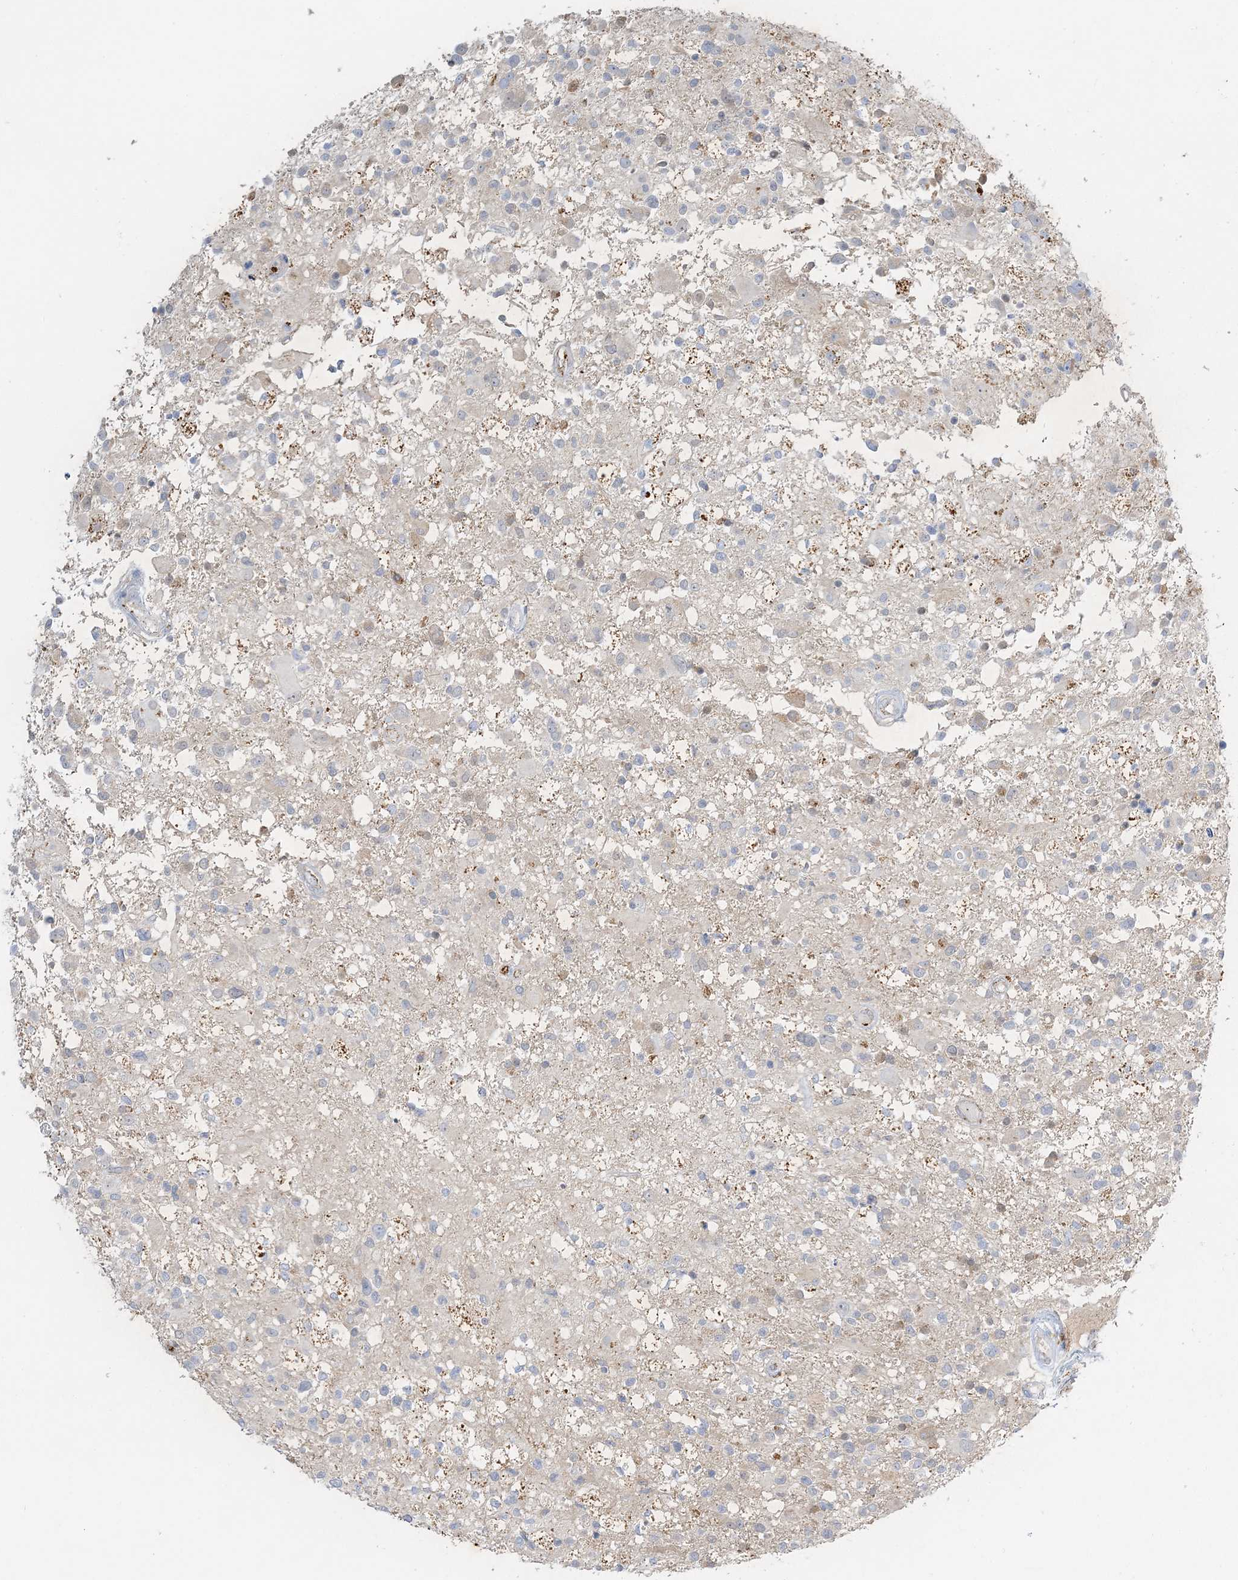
{"staining": {"intensity": "negative", "quantity": "none", "location": "none"}, "tissue": "glioma", "cell_type": "Tumor cells", "image_type": "cancer", "snomed": [{"axis": "morphology", "description": "Glioma, malignant, High grade"}, {"axis": "morphology", "description": "Glioblastoma, NOS"}, {"axis": "topography", "description": "Brain"}], "caption": "Immunohistochemistry micrograph of neoplastic tissue: malignant high-grade glioma stained with DAB (3,3'-diaminobenzidine) displays no significant protein expression in tumor cells. The staining was performed using DAB (3,3'-diaminobenzidine) to visualize the protein expression in brown, while the nuclei were stained in blue with hematoxylin (Magnification: 20x).", "gene": "INPP1", "patient": {"sex": "male", "age": 60}}